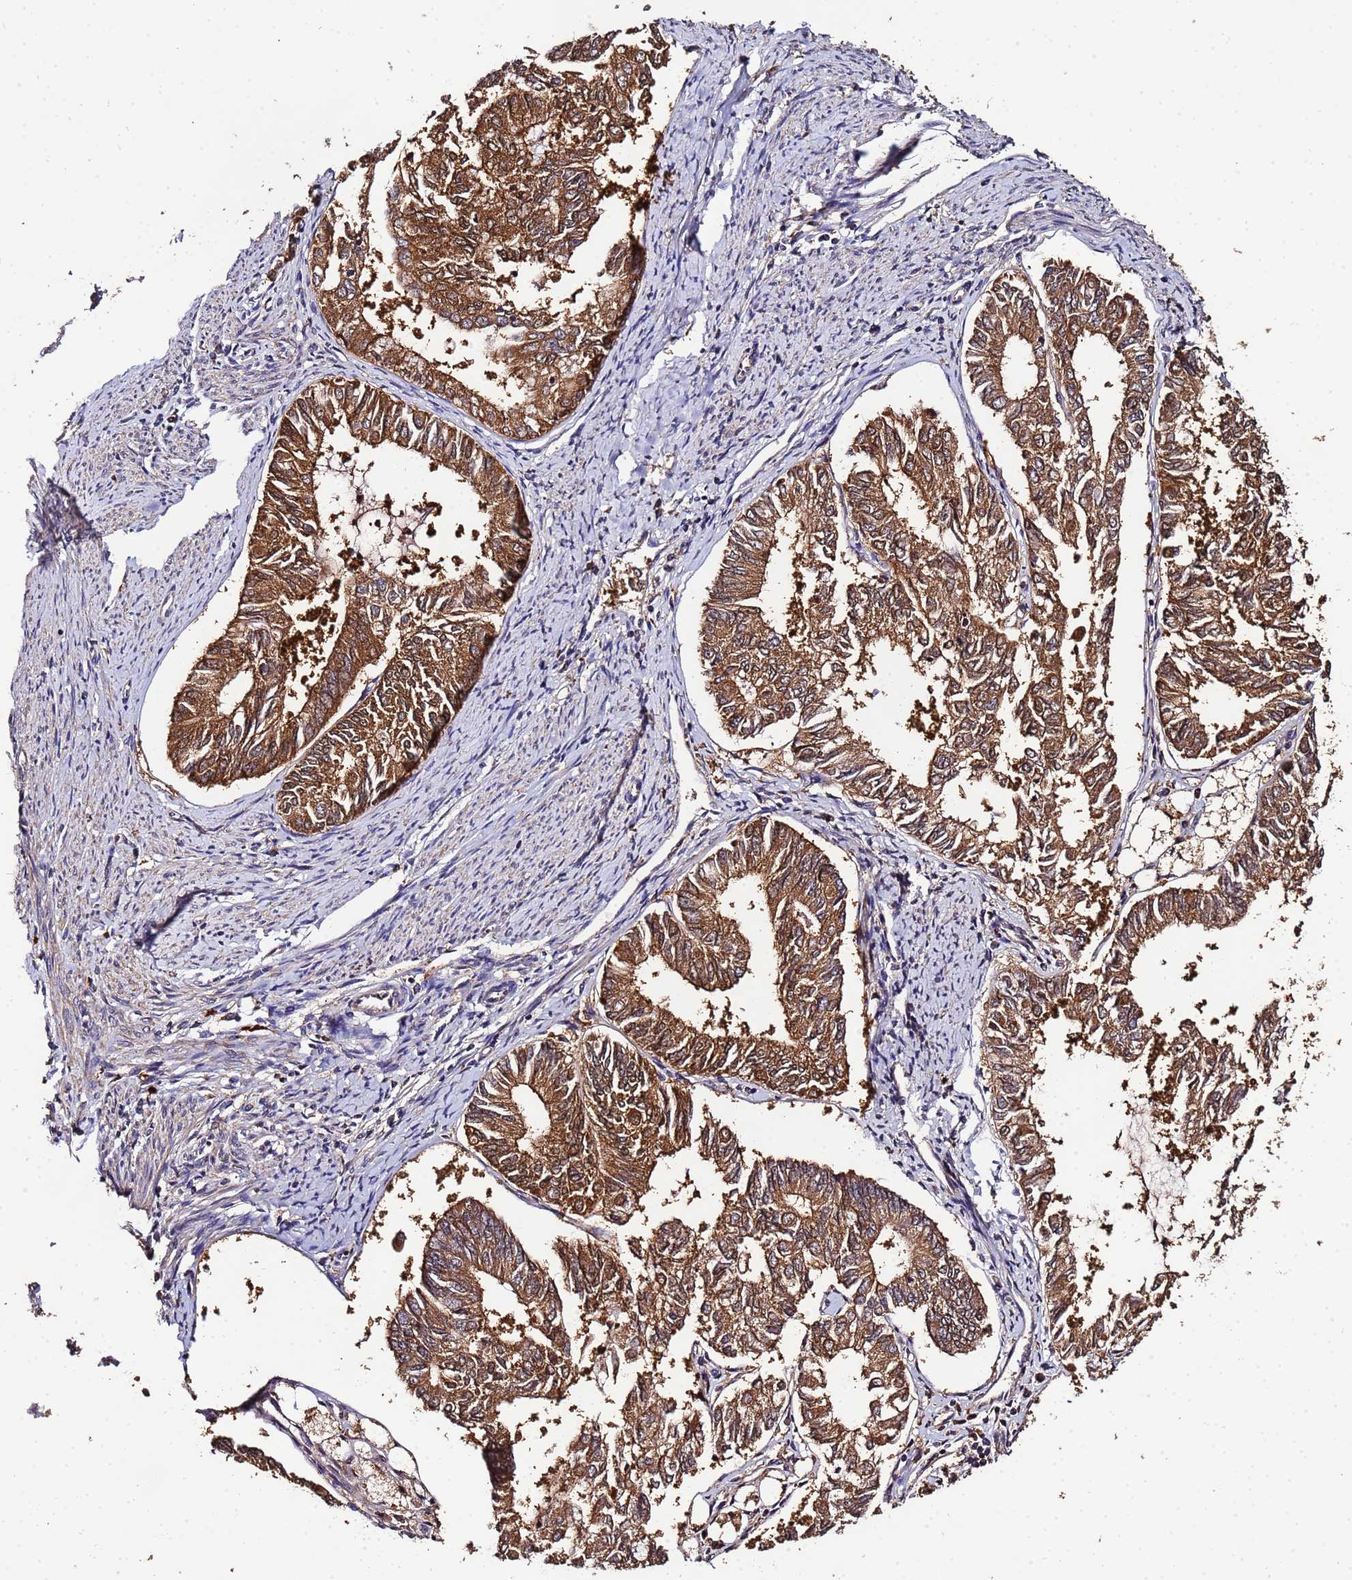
{"staining": {"intensity": "strong", "quantity": ">75%", "location": "cytoplasmic/membranous"}, "tissue": "endometrial cancer", "cell_type": "Tumor cells", "image_type": "cancer", "snomed": [{"axis": "morphology", "description": "Adenocarcinoma, NOS"}, {"axis": "topography", "description": "Endometrium"}], "caption": "Immunohistochemistry (IHC) (DAB) staining of human adenocarcinoma (endometrial) demonstrates strong cytoplasmic/membranous protein expression in approximately >75% of tumor cells.", "gene": "MTERF1", "patient": {"sex": "female", "age": 68}}